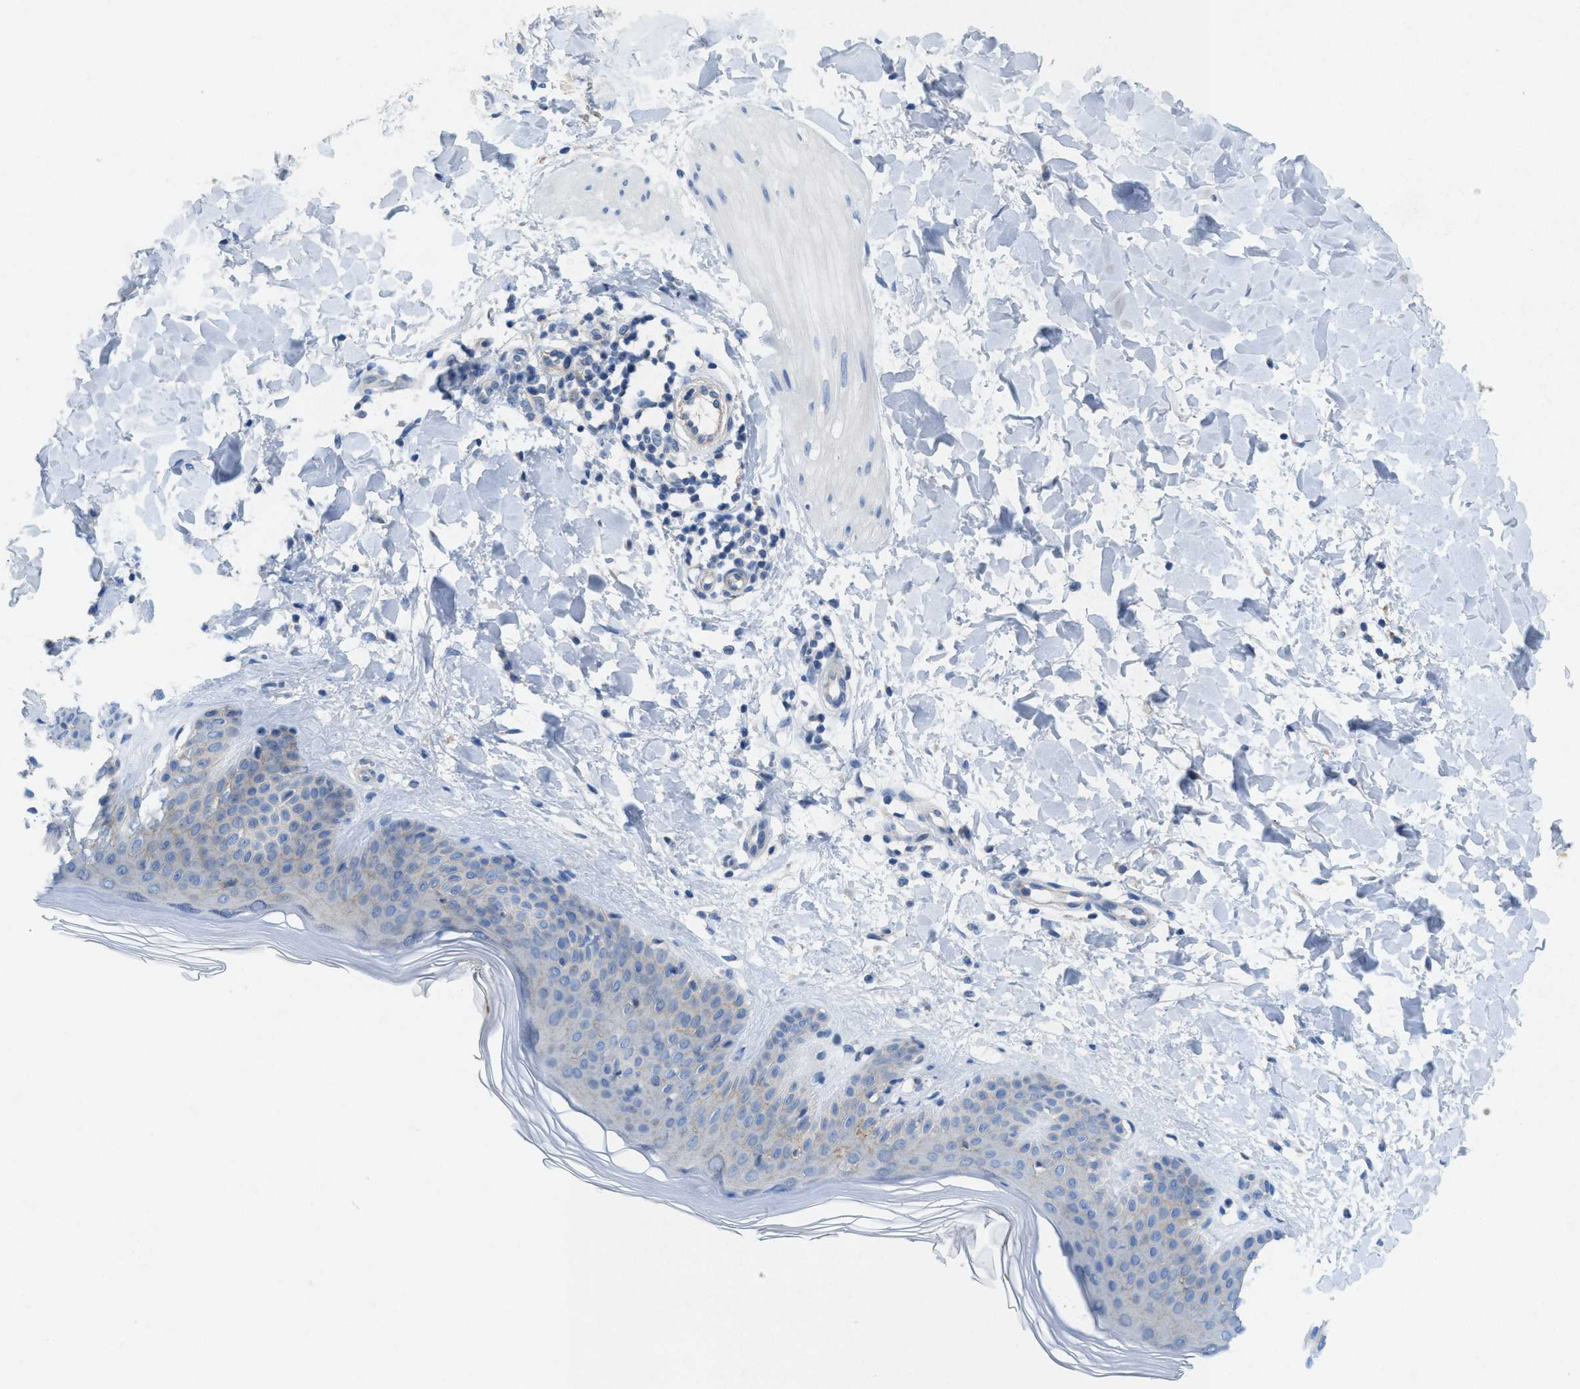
{"staining": {"intensity": "negative", "quantity": "none", "location": "none"}, "tissue": "skin", "cell_type": "Fibroblasts", "image_type": "normal", "snomed": [{"axis": "morphology", "description": "Normal tissue, NOS"}, {"axis": "morphology", "description": "Malignant melanoma, Metastatic site"}, {"axis": "topography", "description": "Skin"}], "caption": "Immunohistochemical staining of normal skin reveals no significant expression in fibroblasts.", "gene": "CKLF", "patient": {"sex": "male", "age": 41}}